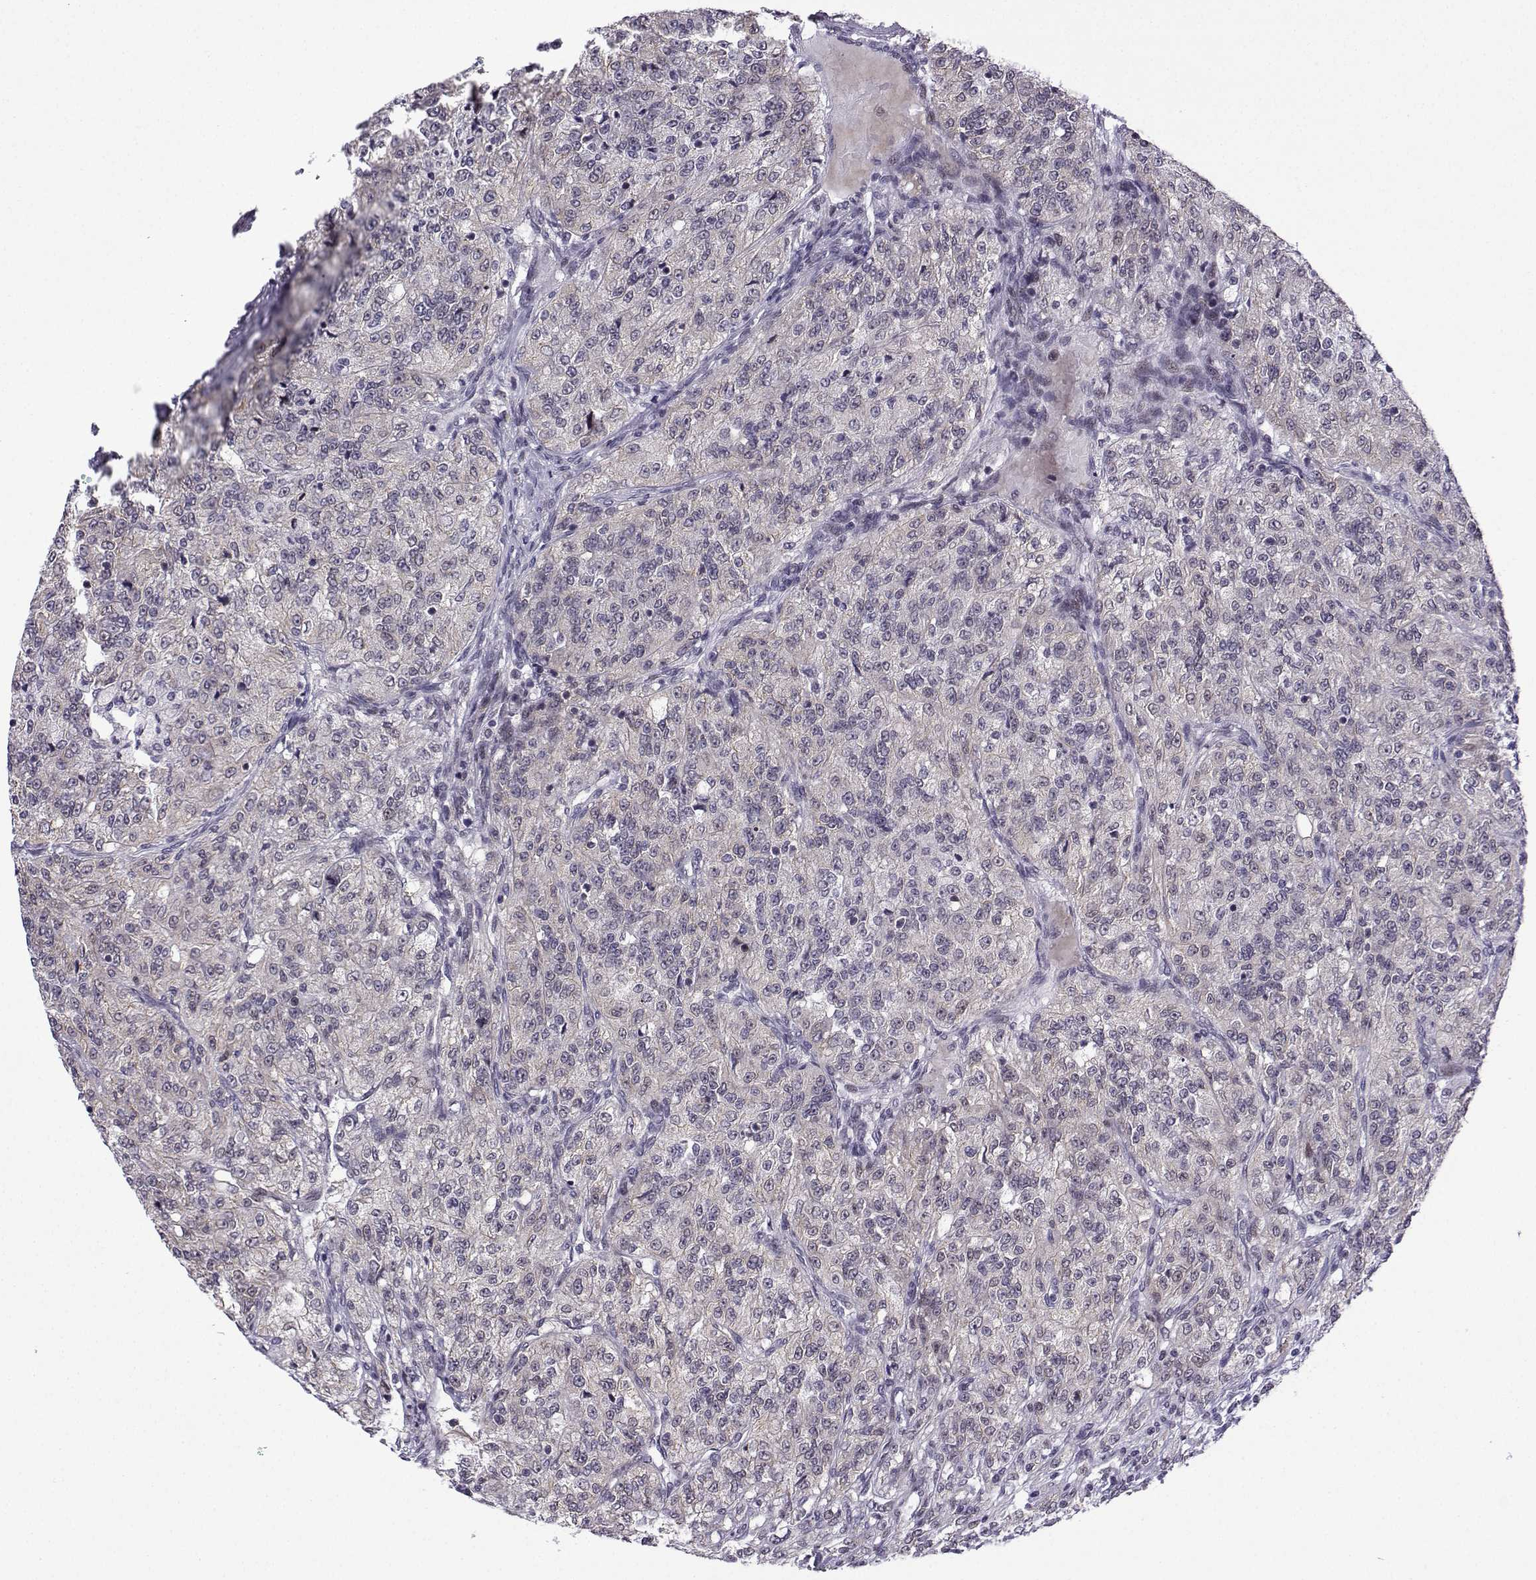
{"staining": {"intensity": "negative", "quantity": "none", "location": "none"}, "tissue": "renal cancer", "cell_type": "Tumor cells", "image_type": "cancer", "snomed": [{"axis": "morphology", "description": "Adenocarcinoma, NOS"}, {"axis": "topography", "description": "Kidney"}], "caption": "Immunohistochemistry histopathology image of neoplastic tissue: human renal adenocarcinoma stained with DAB displays no significant protein expression in tumor cells.", "gene": "FGF3", "patient": {"sex": "female", "age": 63}}